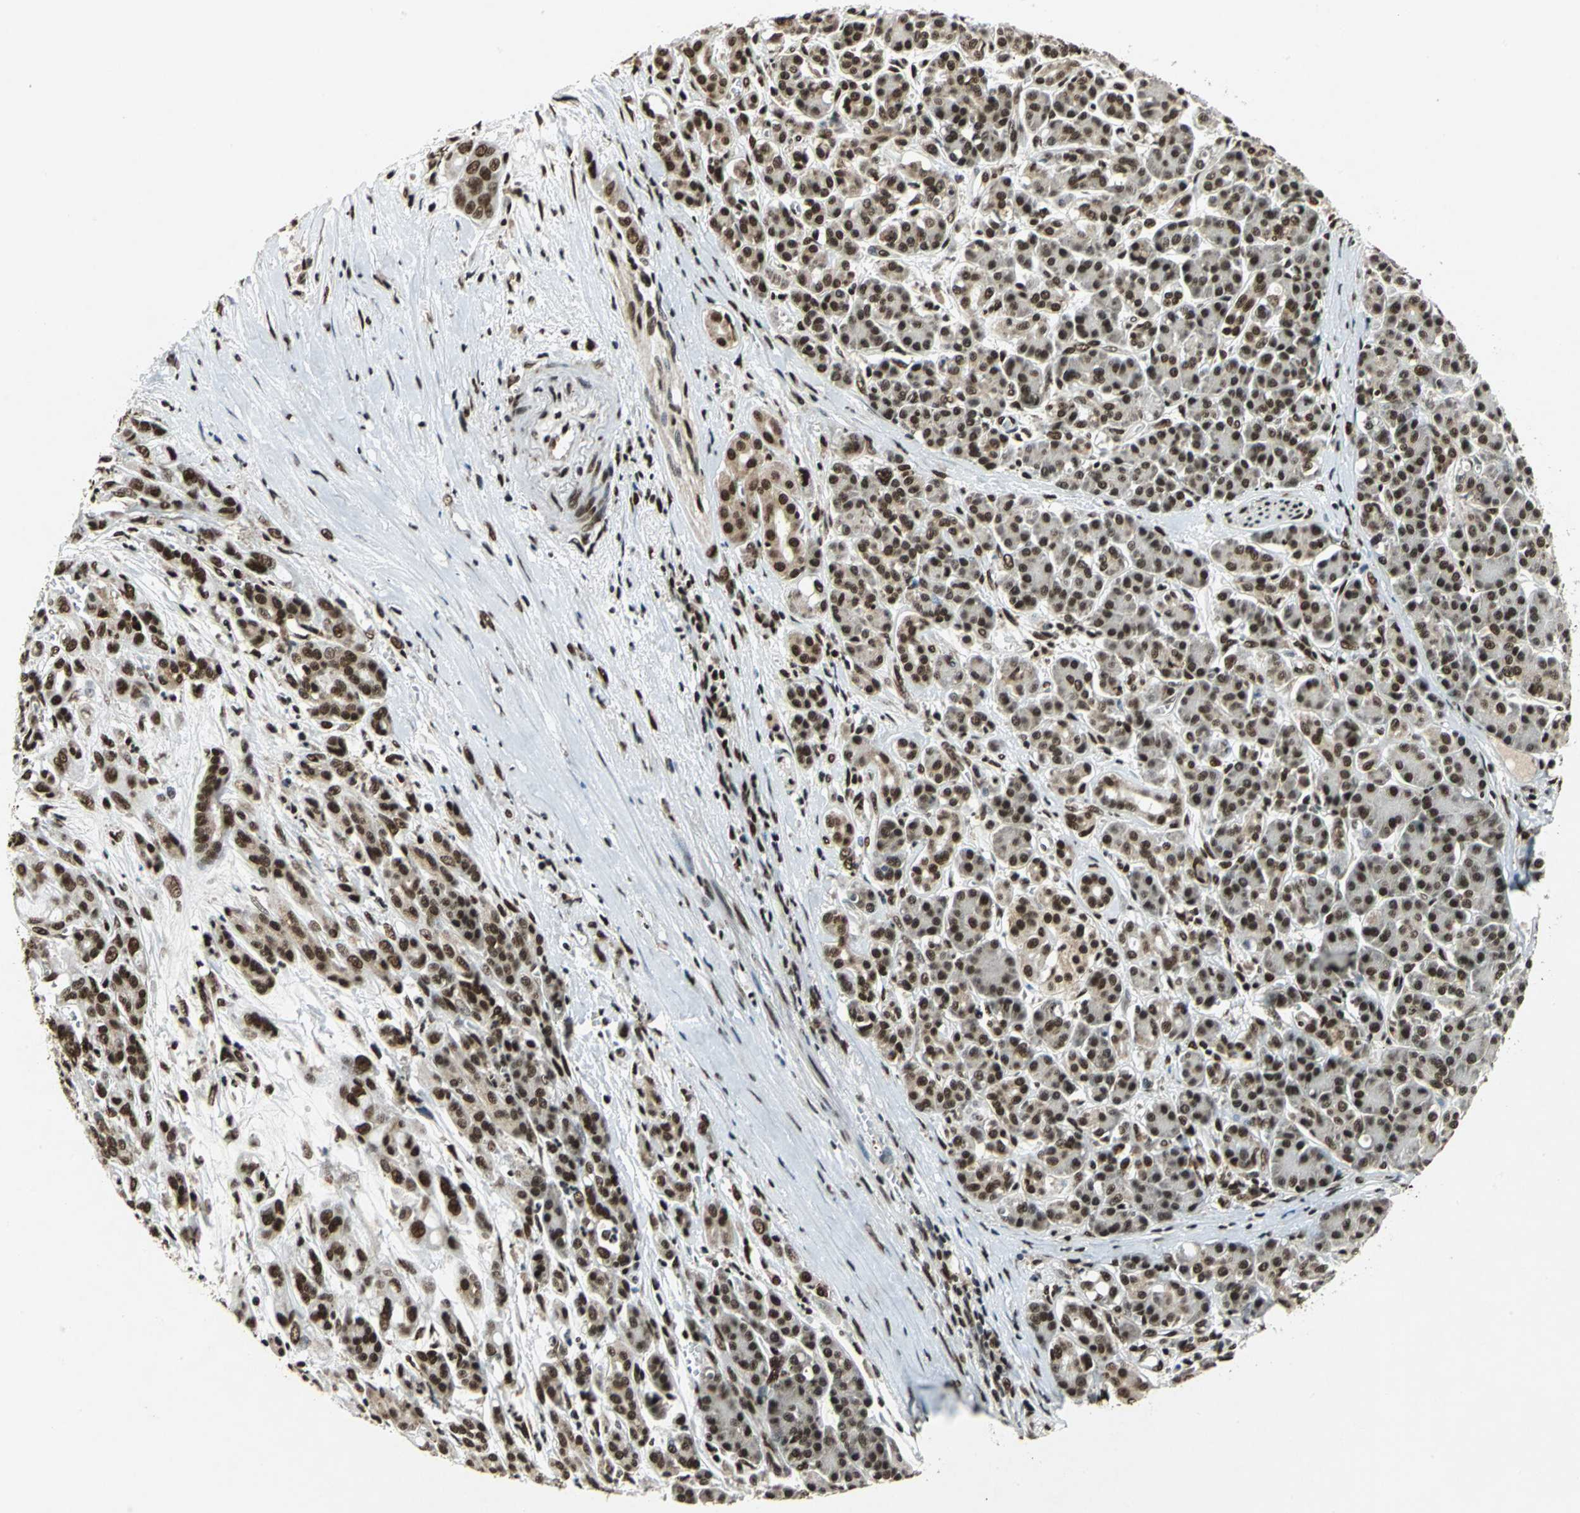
{"staining": {"intensity": "strong", "quantity": ">75%", "location": "cytoplasmic/membranous,nuclear"}, "tissue": "pancreatic cancer", "cell_type": "Tumor cells", "image_type": "cancer", "snomed": [{"axis": "morphology", "description": "Adenocarcinoma, NOS"}, {"axis": "topography", "description": "Pancreas"}], "caption": "This micrograph demonstrates pancreatic cancer stained with immunohistochemistry (IHC) to label a protein in brown. The cytoplasmic/membranous and nuclear of tumor cells show strong positivity for the protein. Nuclei are counter-stained blue.", "gene": "MTA2", "patient": {"sex": "male", "age": 59}}